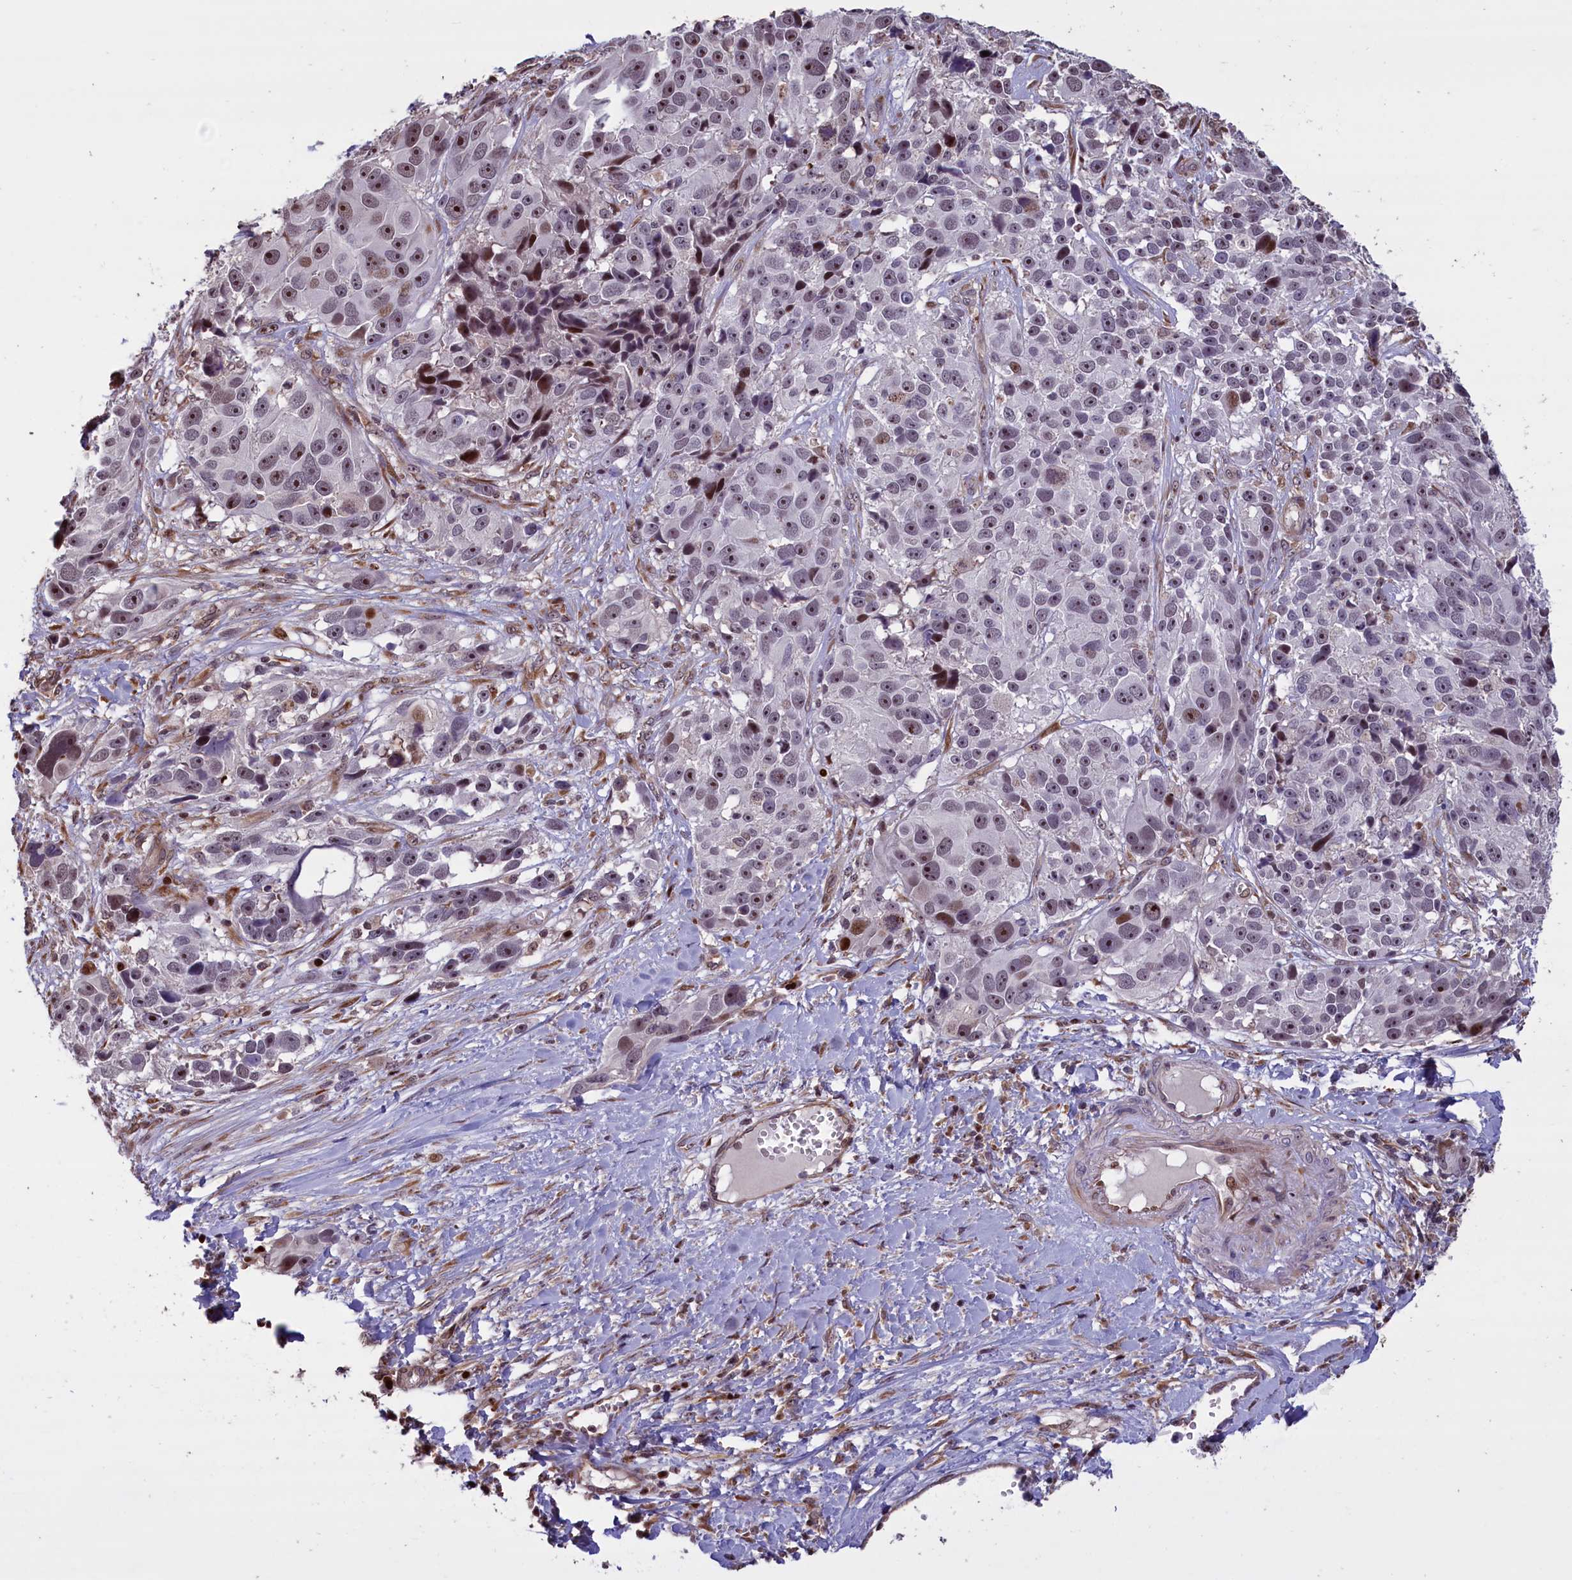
{"staining": {"intensity": "moderate", "quantity": ">75%", "location": "nuclear"}, "tissue": "melanoma", "cell_type": "Tumor cells", "image_type": "cancer", "snomed": [{"axis": "morphology", "description": "Malignant melanoma, NOS"}, {"axis": "topography", "description": "Skin"}], "caption": "A histopathology image showing moderate nuclear staining in about >75% of tumor cells in melanoma, as visualized by brown immunohistochemical staining.", "gene": "SHFL", "patient": {"sex": "male", "age": 84}}